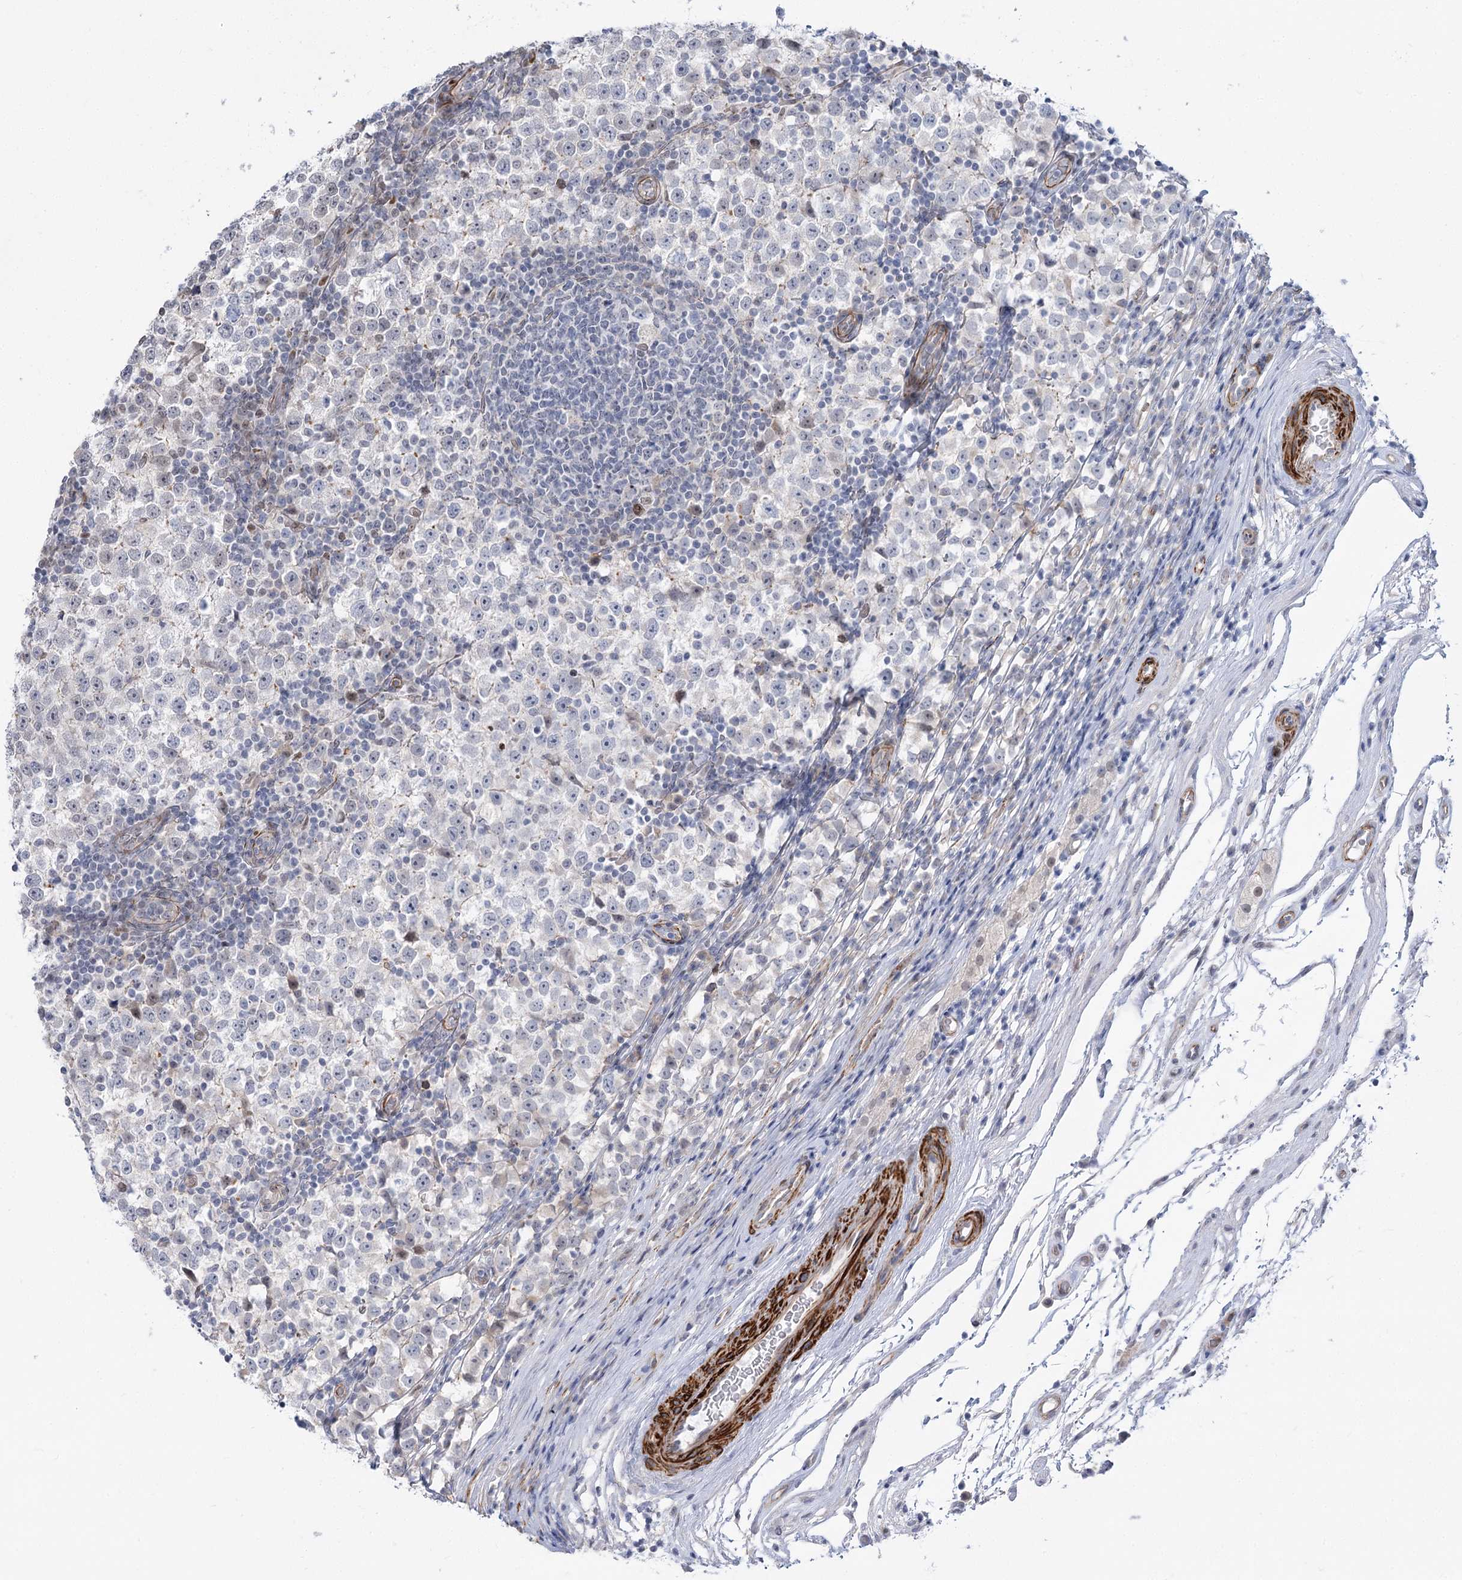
{"staining": {"intensity": "negative", "quantity": "none", "location": "none"}, "tissue": "testis cancer", "cell_type": "Tumor cells", "image_type": "cancer", "snomed": [{"axis": "morphology", "description": "Seminoma, NOS"}, {"axis": "topography", "description": "Testis"}], "caption": "This is an IHC histopathology image of testis cancer (seminoma). There is no expression in tumor cells.", "gene": "ARSI", "patient": {"sex": "male", "age": 65}}